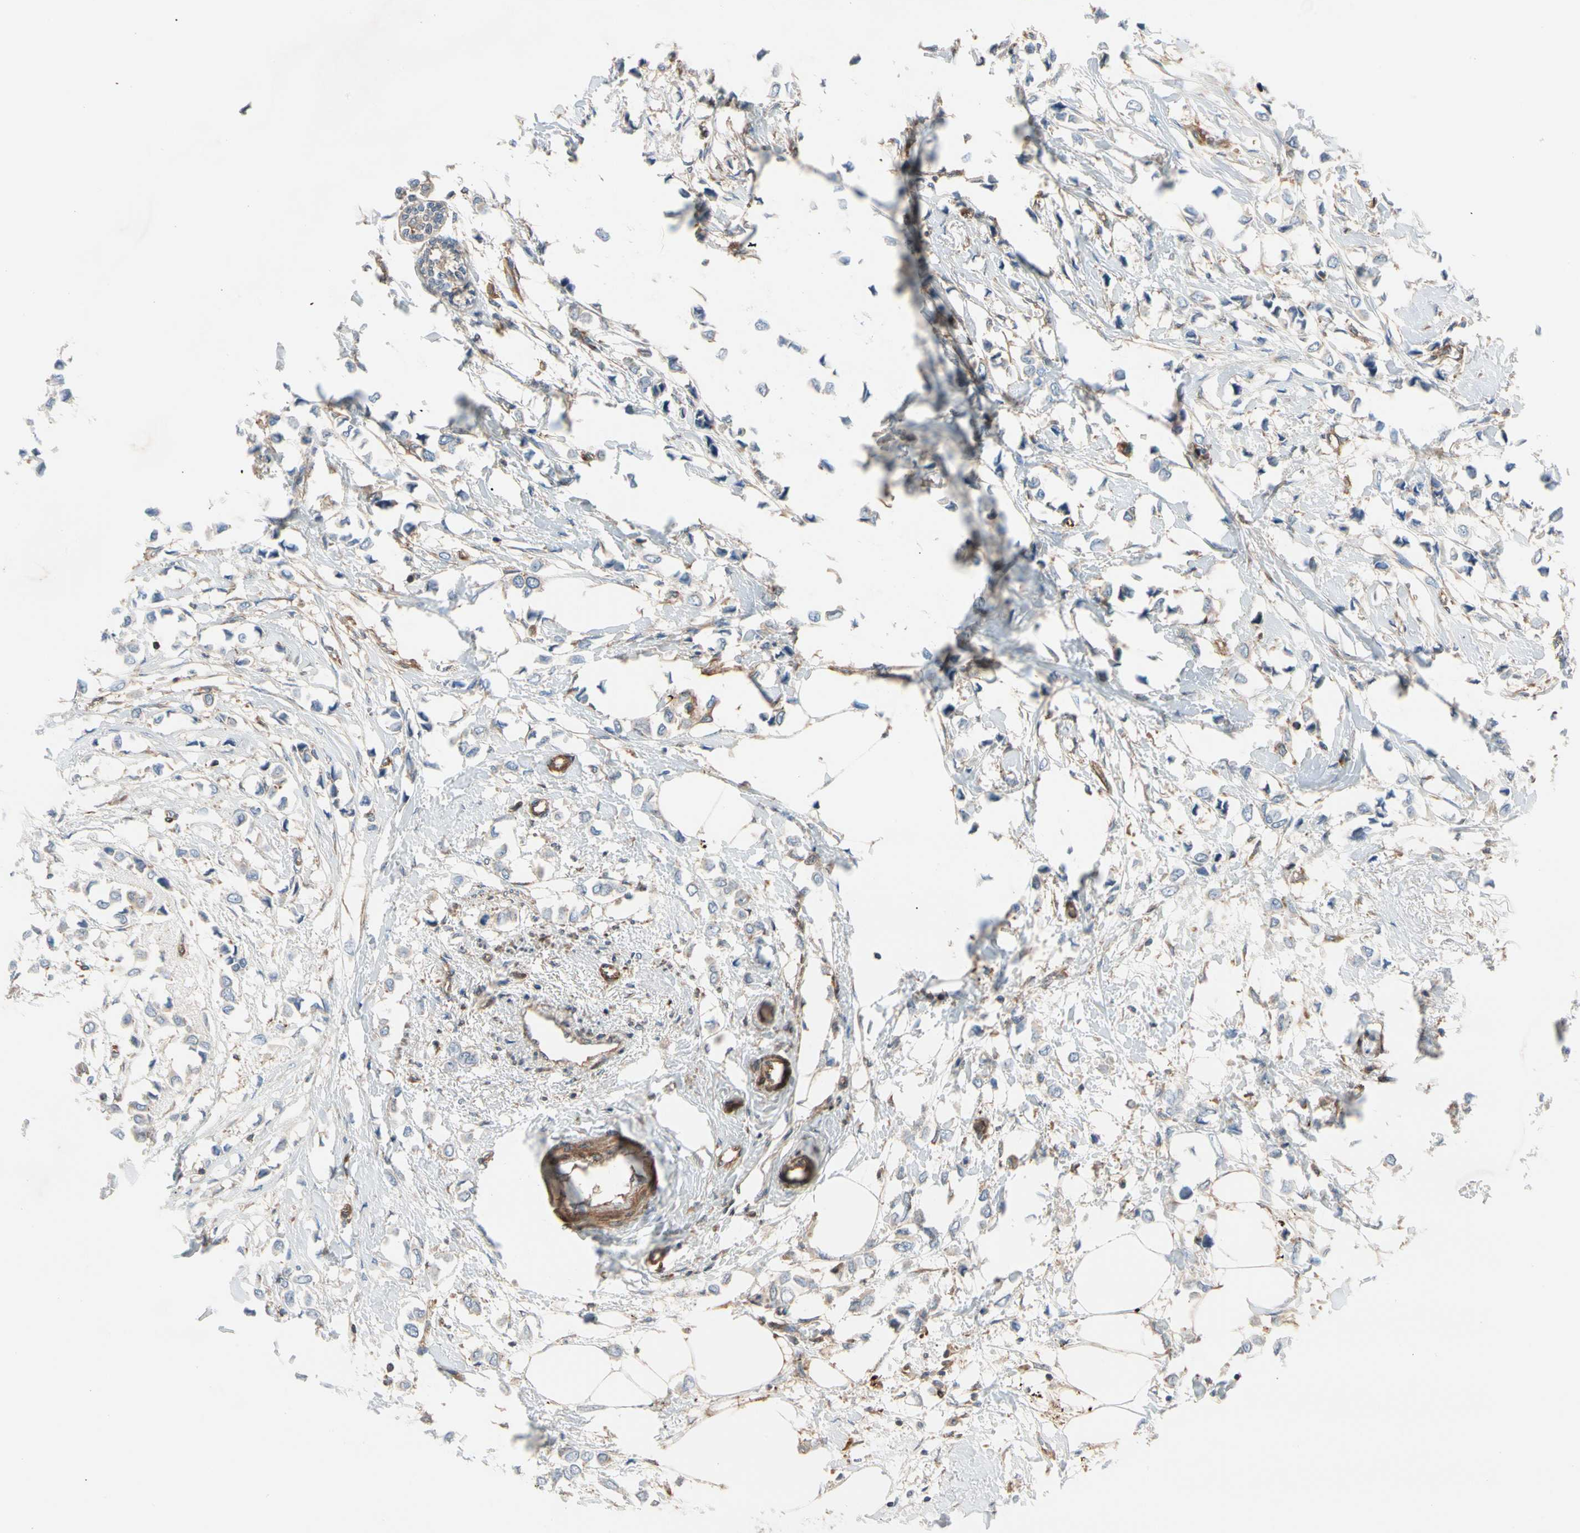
{"staining": {"intensity": "weak", "quantity": "25%-75%", "location": "cytoplasmic/membranous"}, "tissue": "breast cancer", "cell_type": "Tumor cells", "image_type": "cancer", "snomed": [{"axis": "morphology", "description": "Lobular carcinoma"}, {"axis": "topography", "description": "Breast"}], "caption": "Immunohistochemical staining of human lobular carcinoma (breast) exhibits low levels of weak cytoplasmic/membranous protein expression in about 25%-75% of tumor cells.", "gene": "ROCK1", "patient": {"sex": "female", "age": 51}}